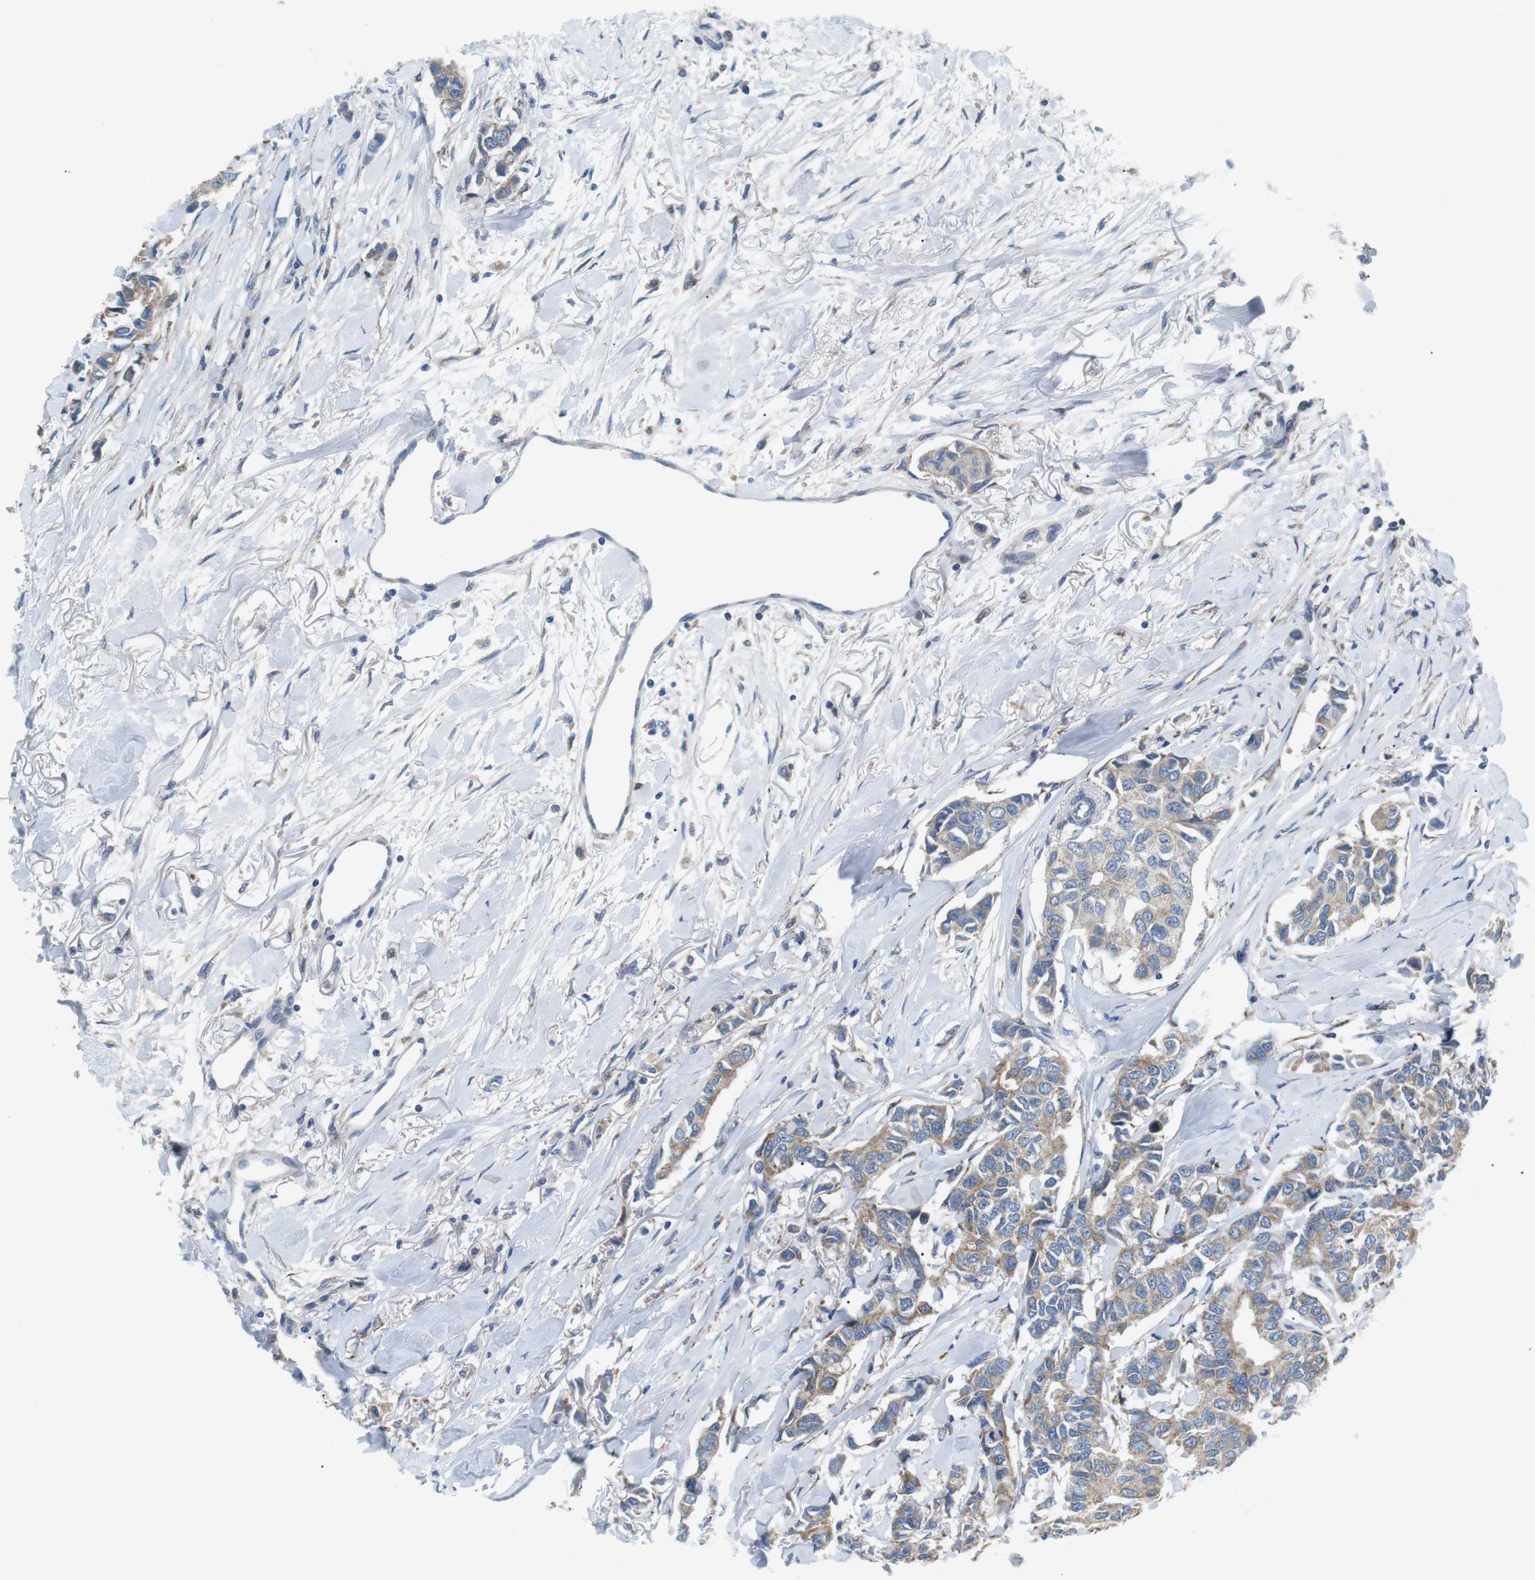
{"staining": {"intensity": "moderate", "quantity": "<25%", "location": "cytoplasmic/membranous"}, "tissue": "breast cancer", "cell_type": "Tumor cells", "image_type": "cancer", "snomed": [{"axis": "morphology", "description": "Duct carcinoma"}, {"axis": "topography", "description": "Breast"}], "caption": "IHC of human breast invasive ductal carcinoma reveals low levels of moderate cytoplasmic/membranous expression in approximately <25% of tumor cells.", "gene": "CD300E", "patient": {"sex": "female", "age": 80}}